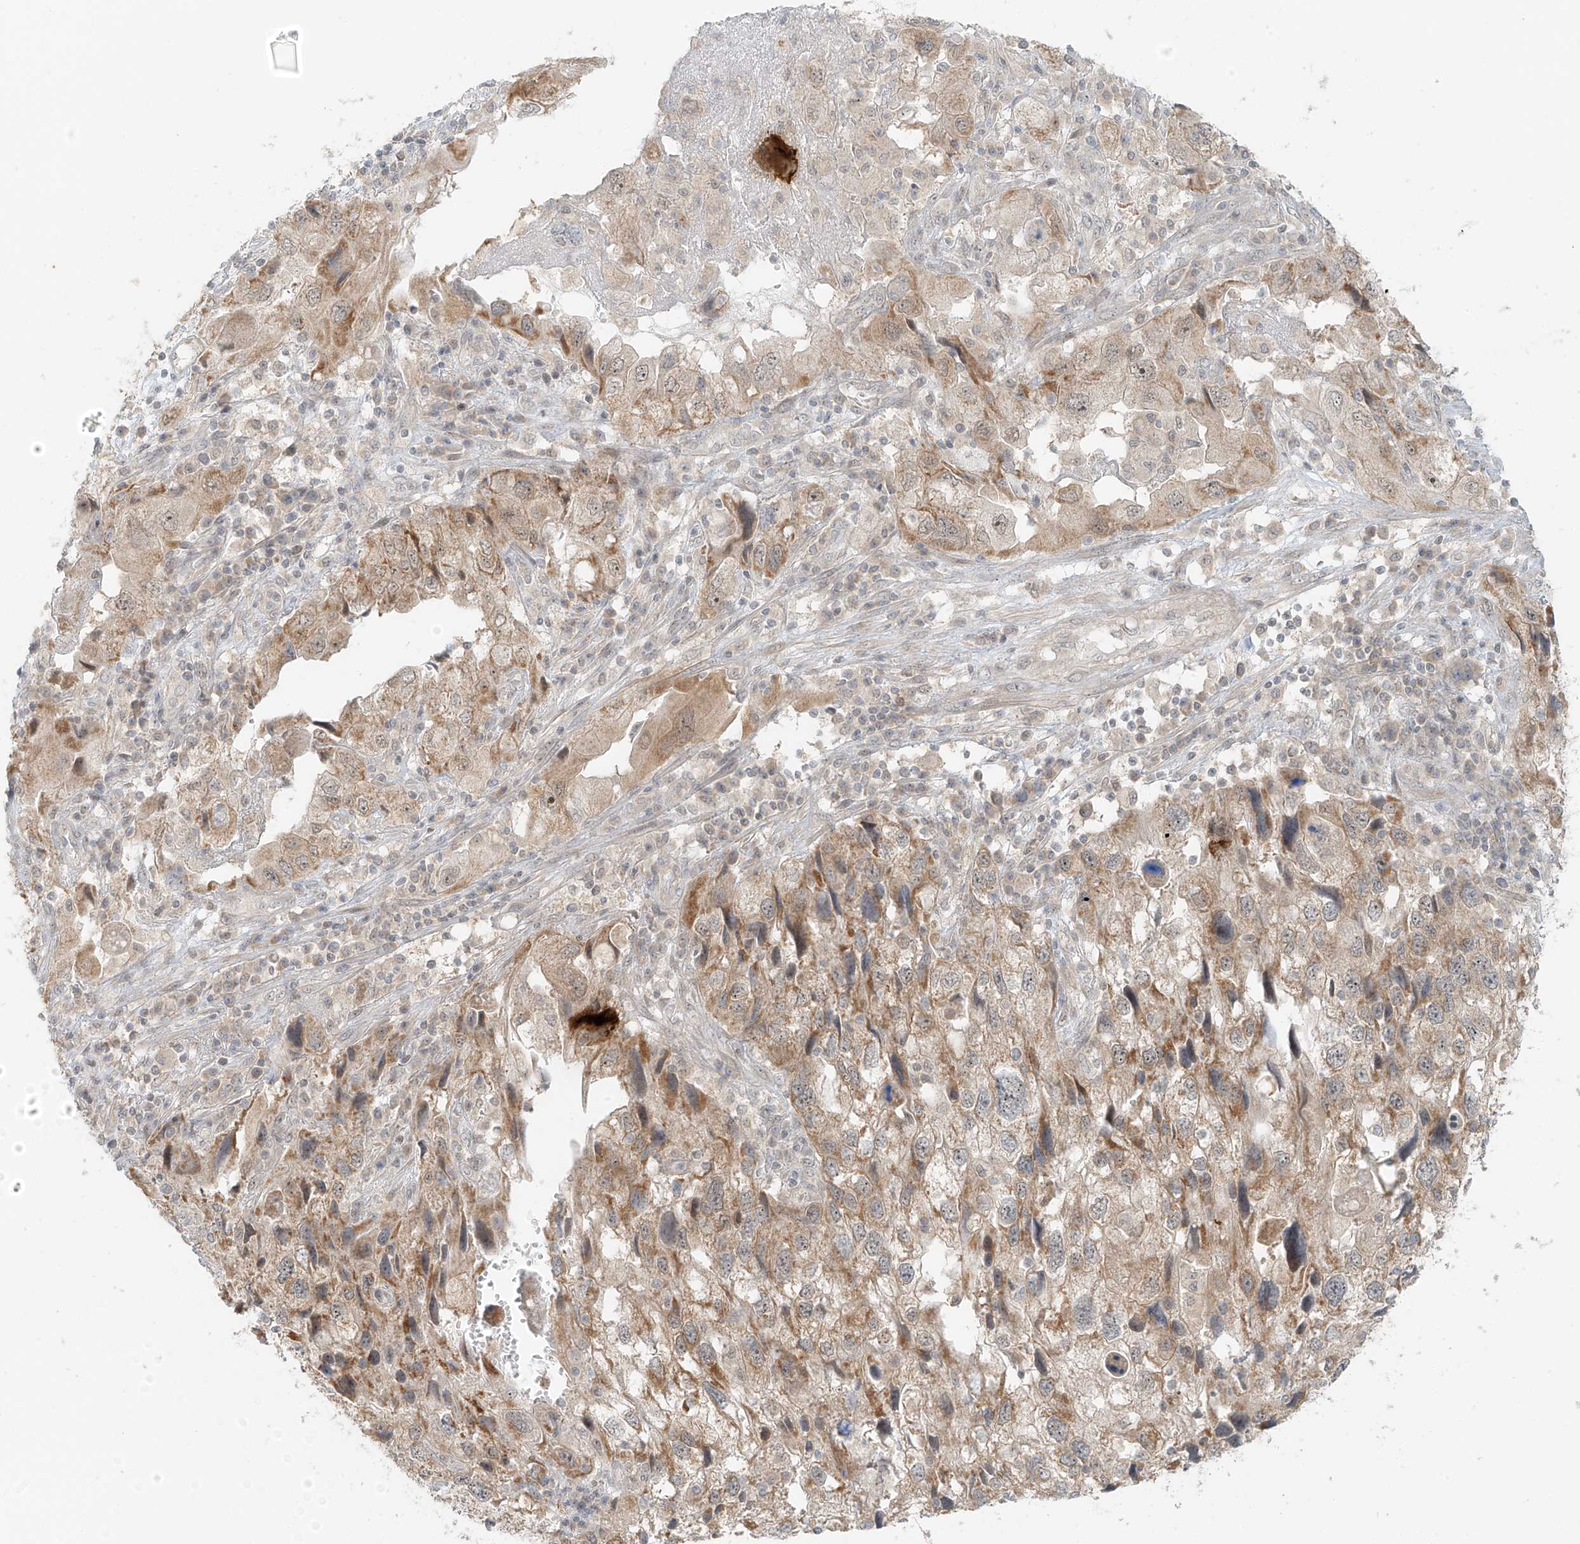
{"staining": {"intensity": "weak", "quantity": ">75%", "location": "cytoplasmic/membranous"}, "tissue": "endometrial cancer", "cell_type": "Tumor cells", "image_type": "cancer", "snomed": [{"axis": "morphology", "description": "Adenocarcinoma, NOS"}, {"axis": "topography", "description": "Endometrium"}], "caption": "Endometrial adenocarcinoma stained with DAB immunohistochemistry (IHC) displays low levels of weak cytoplasmic/membranous positivity in approximately >75% of tumor cells.", "gene": "MIPEP", "patient": {"sex": "female", "age": 49}}